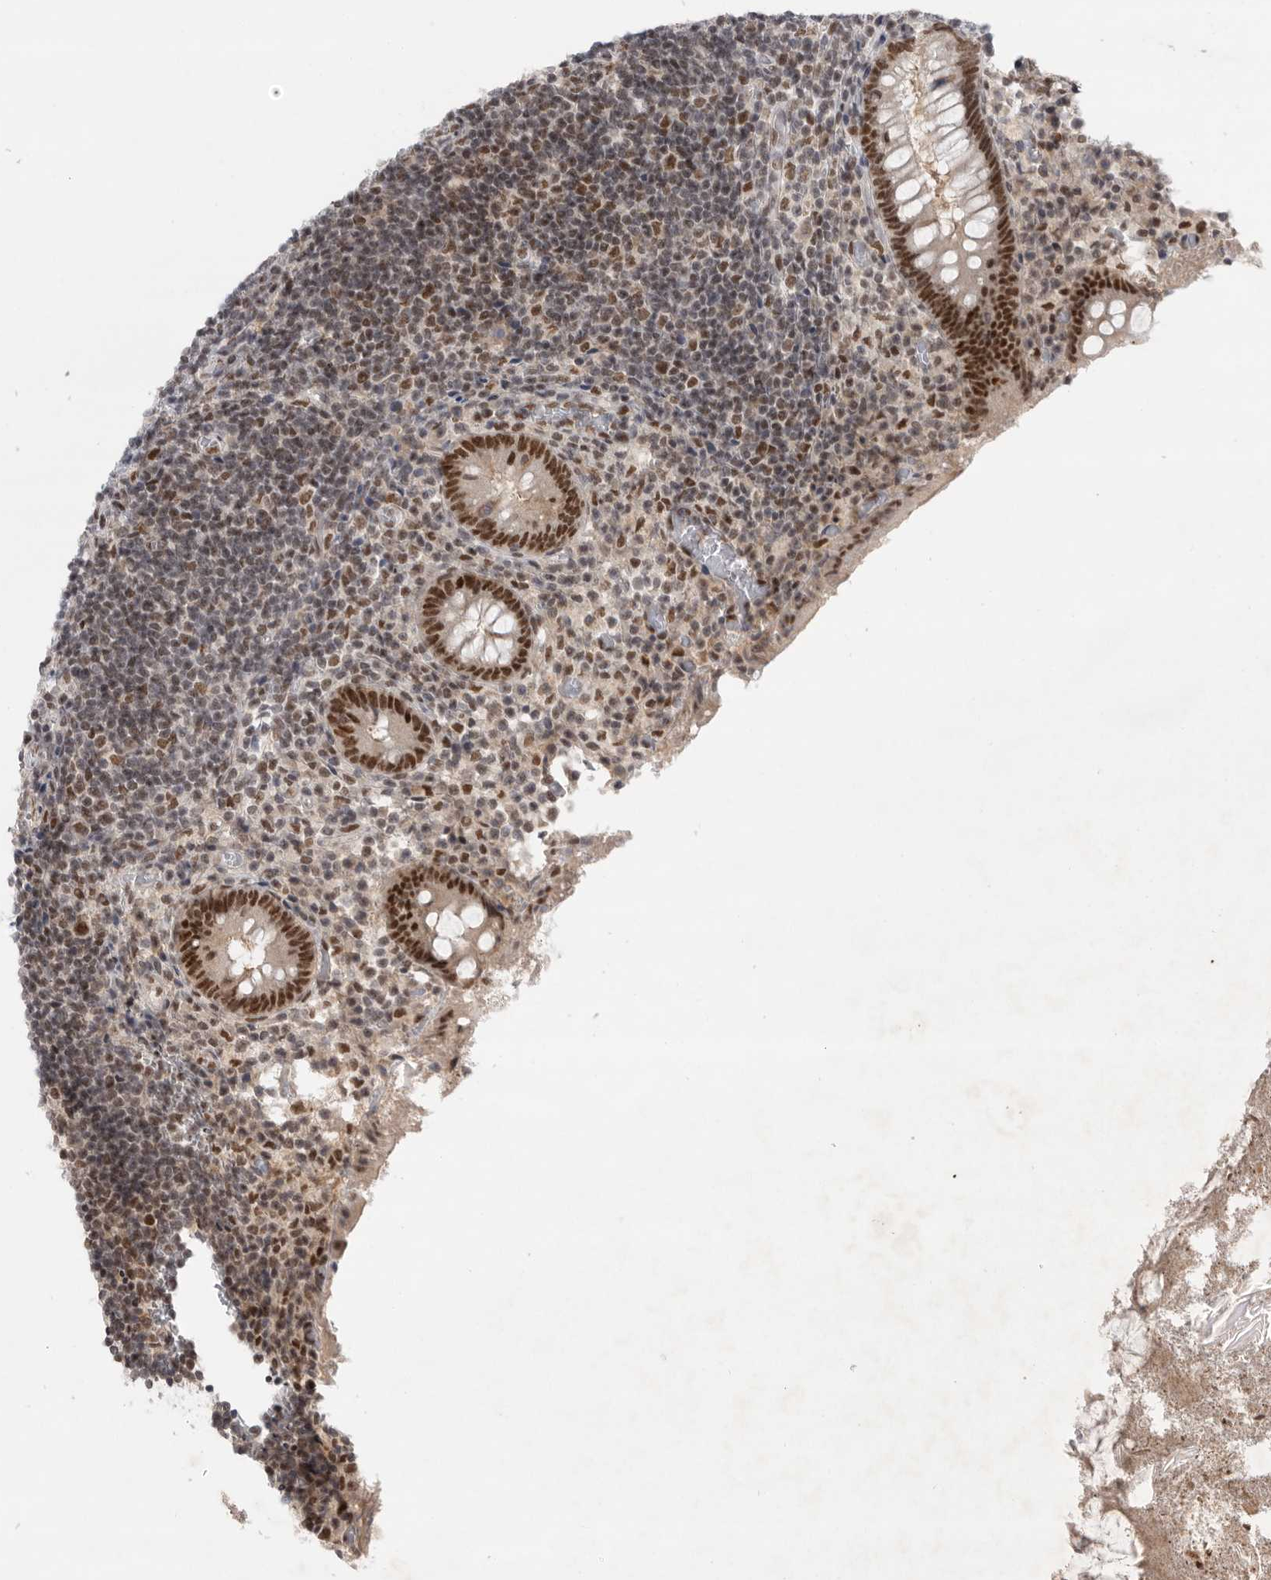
{"staining": {"intensity": "strong", "quantity": ">75%", "location": "nuclear"}, "tissue": "appendix", "cell_type": "Glandular cells", "image_type": "normal", "snomed": [{"axis": "morphology", "description": "Normal tissue, NOS"}, {"axis": "topography", "description": "Appendix"}], "caption": "Appendix stained with DAB (3,3'-diaminobenzidine) immunohistochemistry exhibits high levels of strong nuclear expression in about >75% of glandular cells. (Stains: DAB in brown, nuclei in blue, Microscopy: brightfield microscopy at high magnification).", "gene": "ZNF830", "patient": {"sex": "female", "age": 17}}